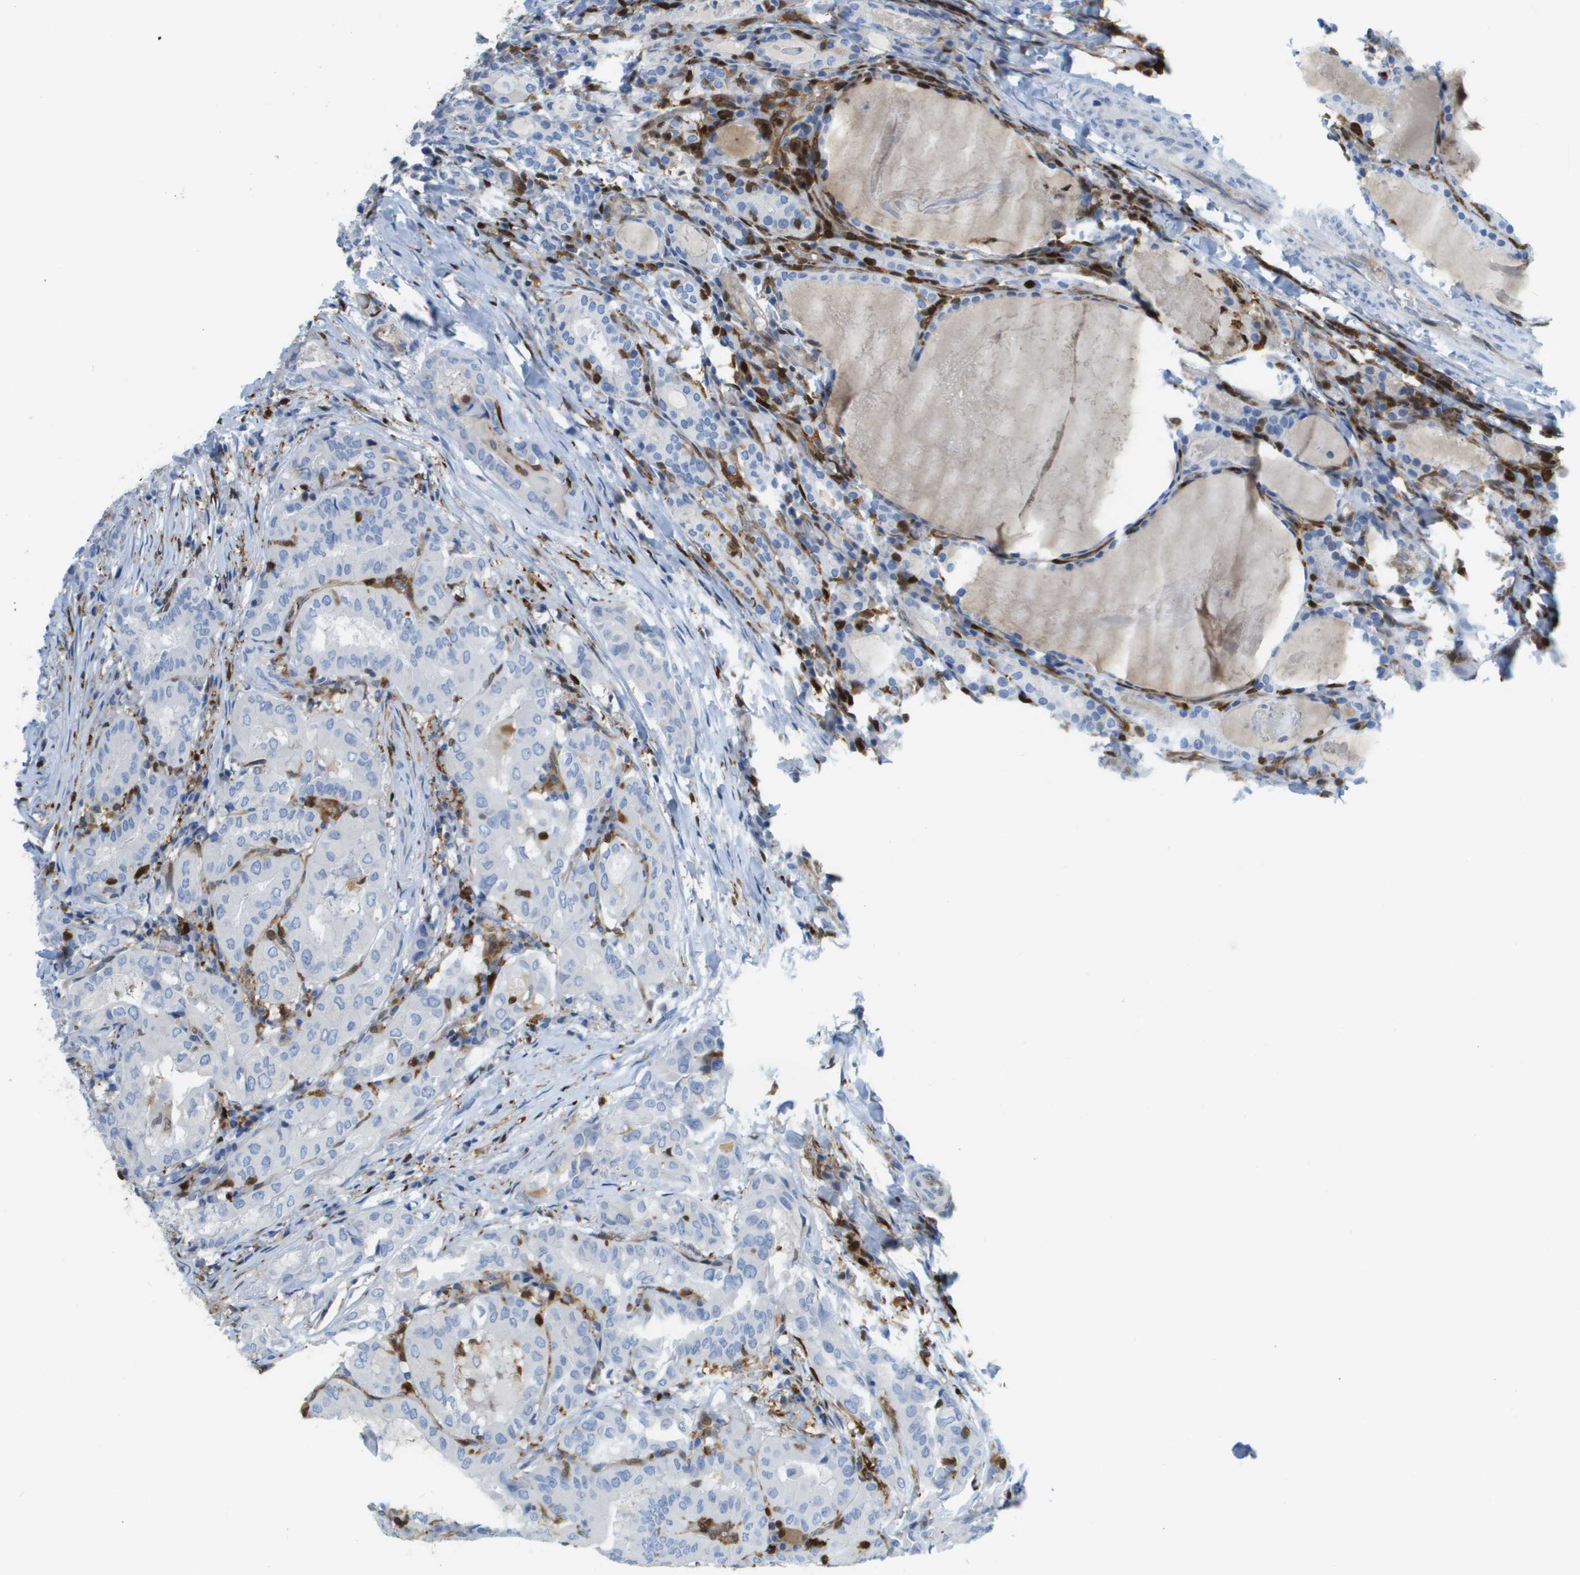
{"staining": {"intensity": "negative", "quantity": "none", "location": "none"}, "tissue": "thyroid cancer", "cell_type": "Tumor cells", "image_type": "cancer", "snomed": [{"axis": "morphology", "description": "Papillary adenocarcinoma, NOS"}, {"axis": "topography", "description": "Thyroid gland"}], "caption": "Photomicrograph shows no protein staining in tumor cells of thyroid cancer tissue.", "gene": "DOCK5", "patient": {"sex": "female", "age": 42}}